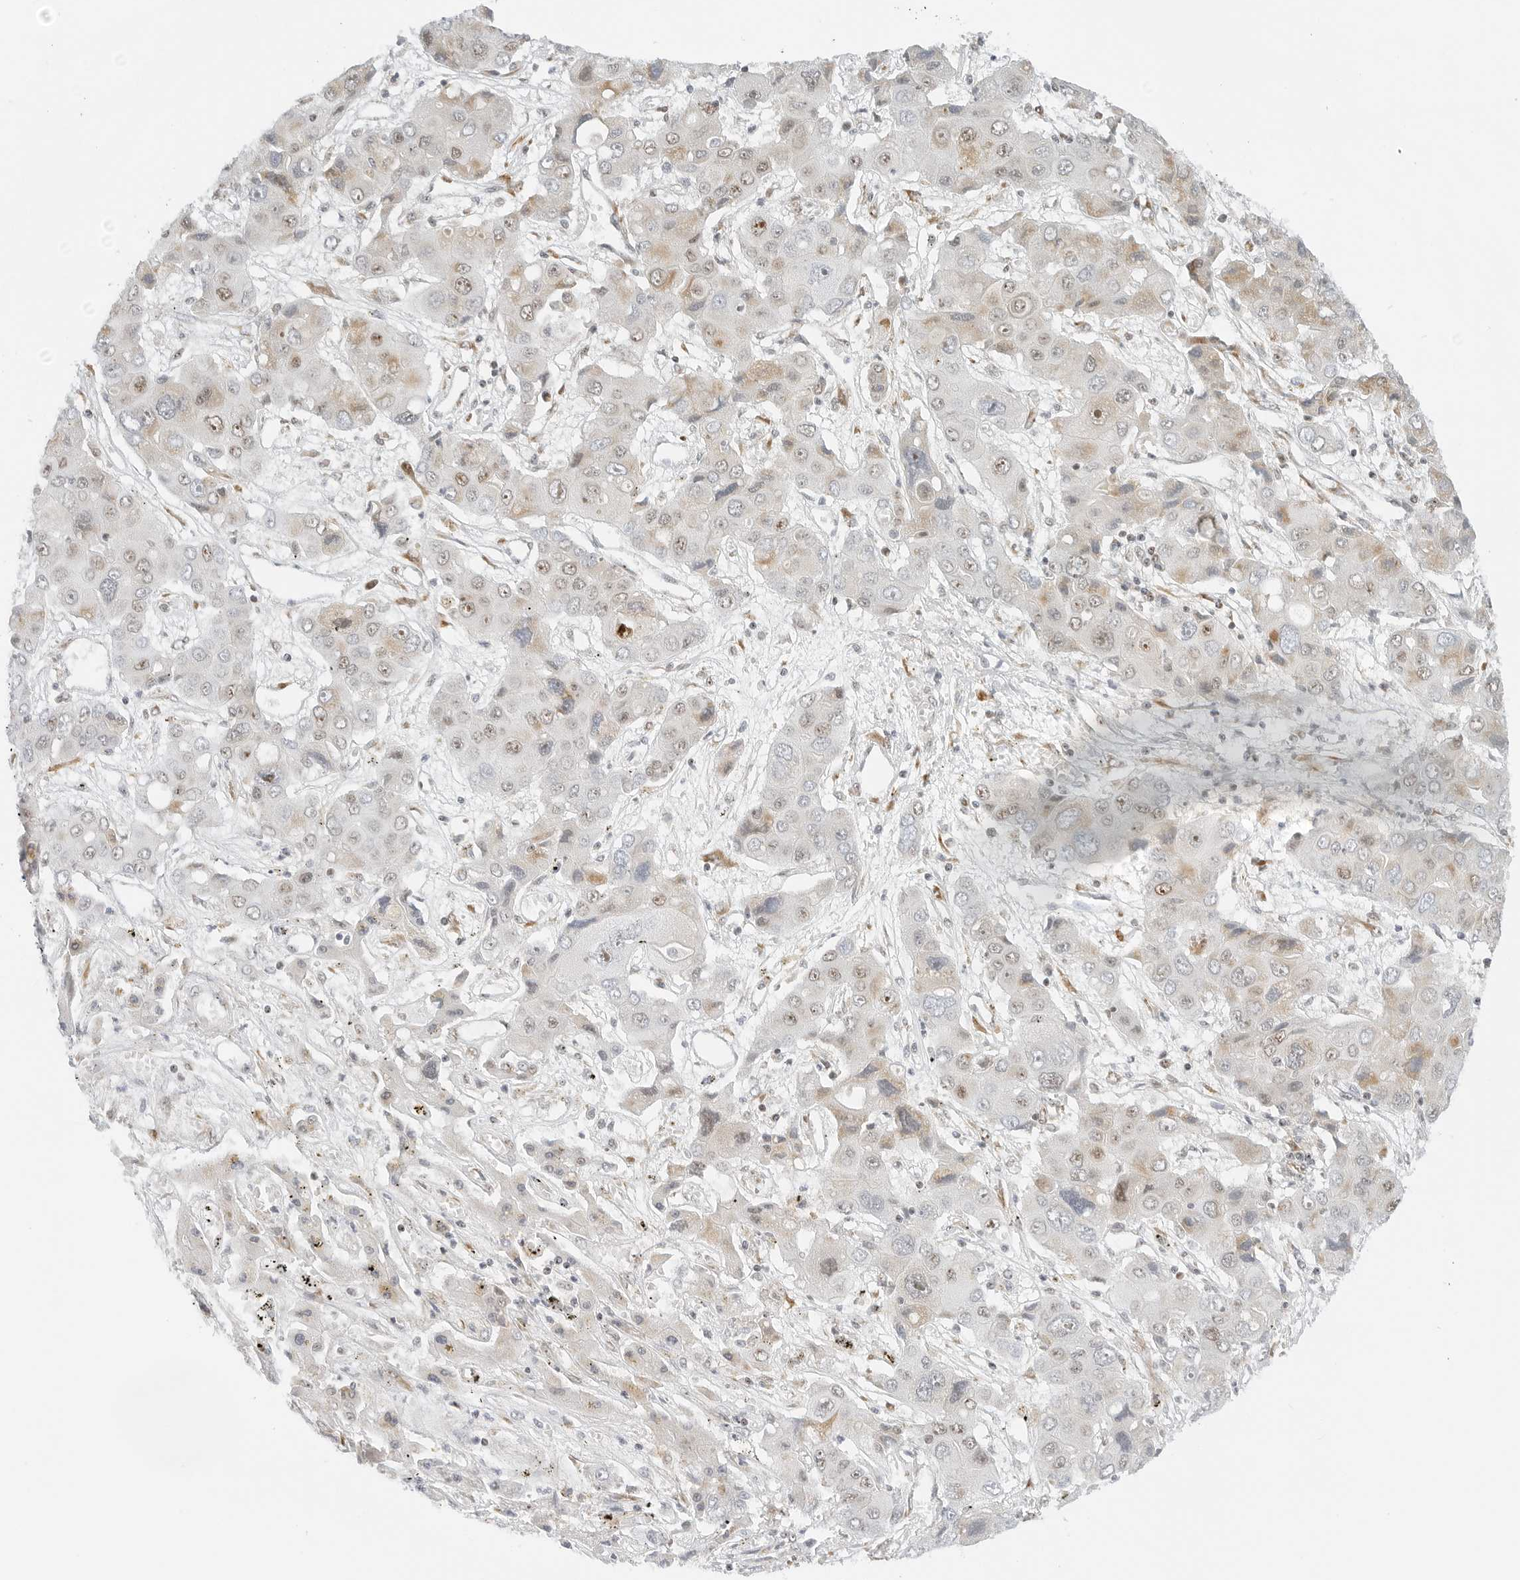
{"staining": {"intensity": "weak", "quantity": "<25%", "location": "cytoplasmic/membranous,nuclear"}, "tissue": "liver cancer", "cell_type": "Tumor cells", "image_type": "cancer", "snomed": [{"axis": "morphology", "description": "Cholangiocarcinoma"}, {"axis": "topography", "description": "Liver"}], "caption": "Tumor cells show no significant positivity in liver cancer (cholangiocarcinoma). (DAB (3,3'-diaminobenzidine) immunohistochemistry (IHC) visualized using brightfield microscopy, high magnification).", "gene": "RIMKLA", "patient": {"sex": "male", "age": 67}}